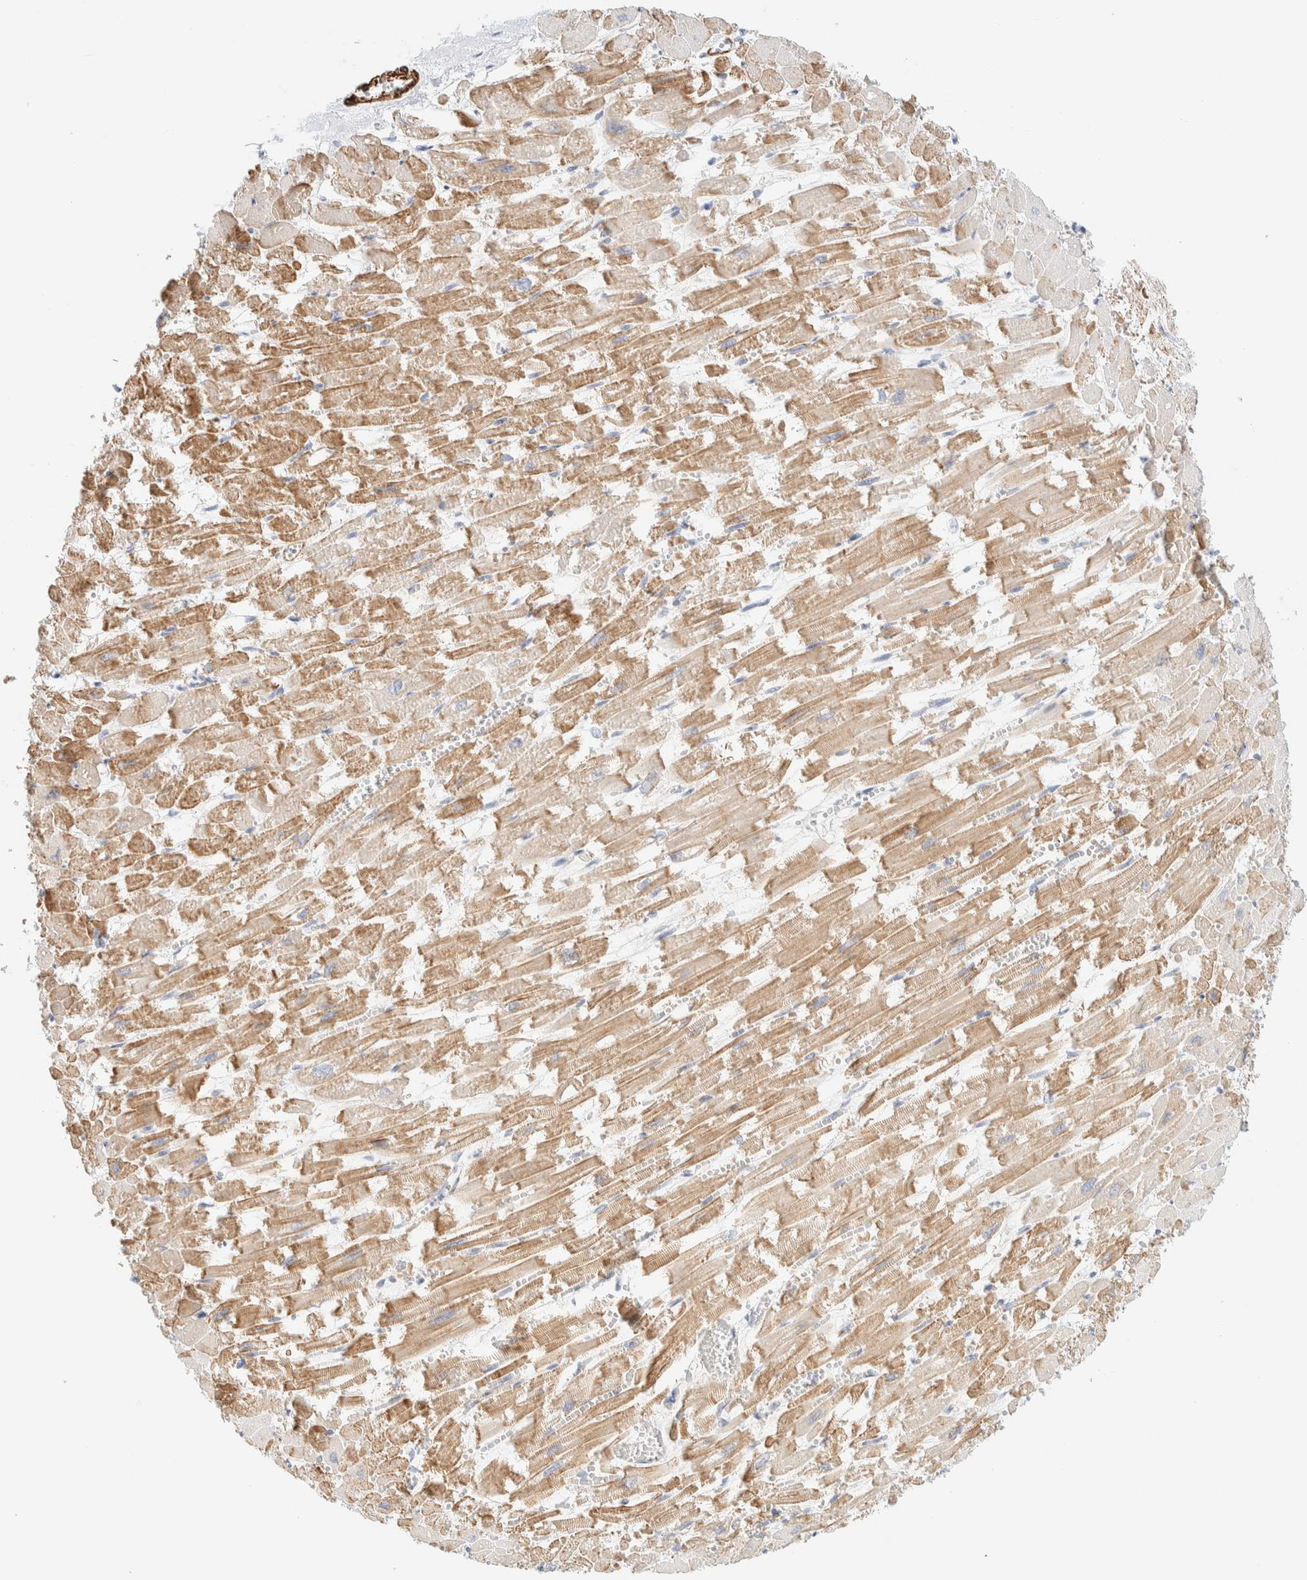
{"staining": {"intensity": "strong", "quantity": ">75%", "location": "cytoplasmic/membranous"}, "tissue": "heart muscle", "cell_type": "Cardiomyocytes", "image_type": "normal", "snomed": [{"axis": "morphology", "description": "Normal tissue, NOS"}, {"axis": "topography", "description": "Heart"}], "caption": "Immunohistochemical staining of normal human heart muscle shows strong cytoplasmic/membranous protein expression in about >75% of cardiomyocytes. The staining was performed using DAB to visualize the protein expression in brown, while the nuclei were stained in blue with hematoxylin (Magnification: 20x).", "gene": "AFMID", "patient": {"sex": "male", "age": 54}}